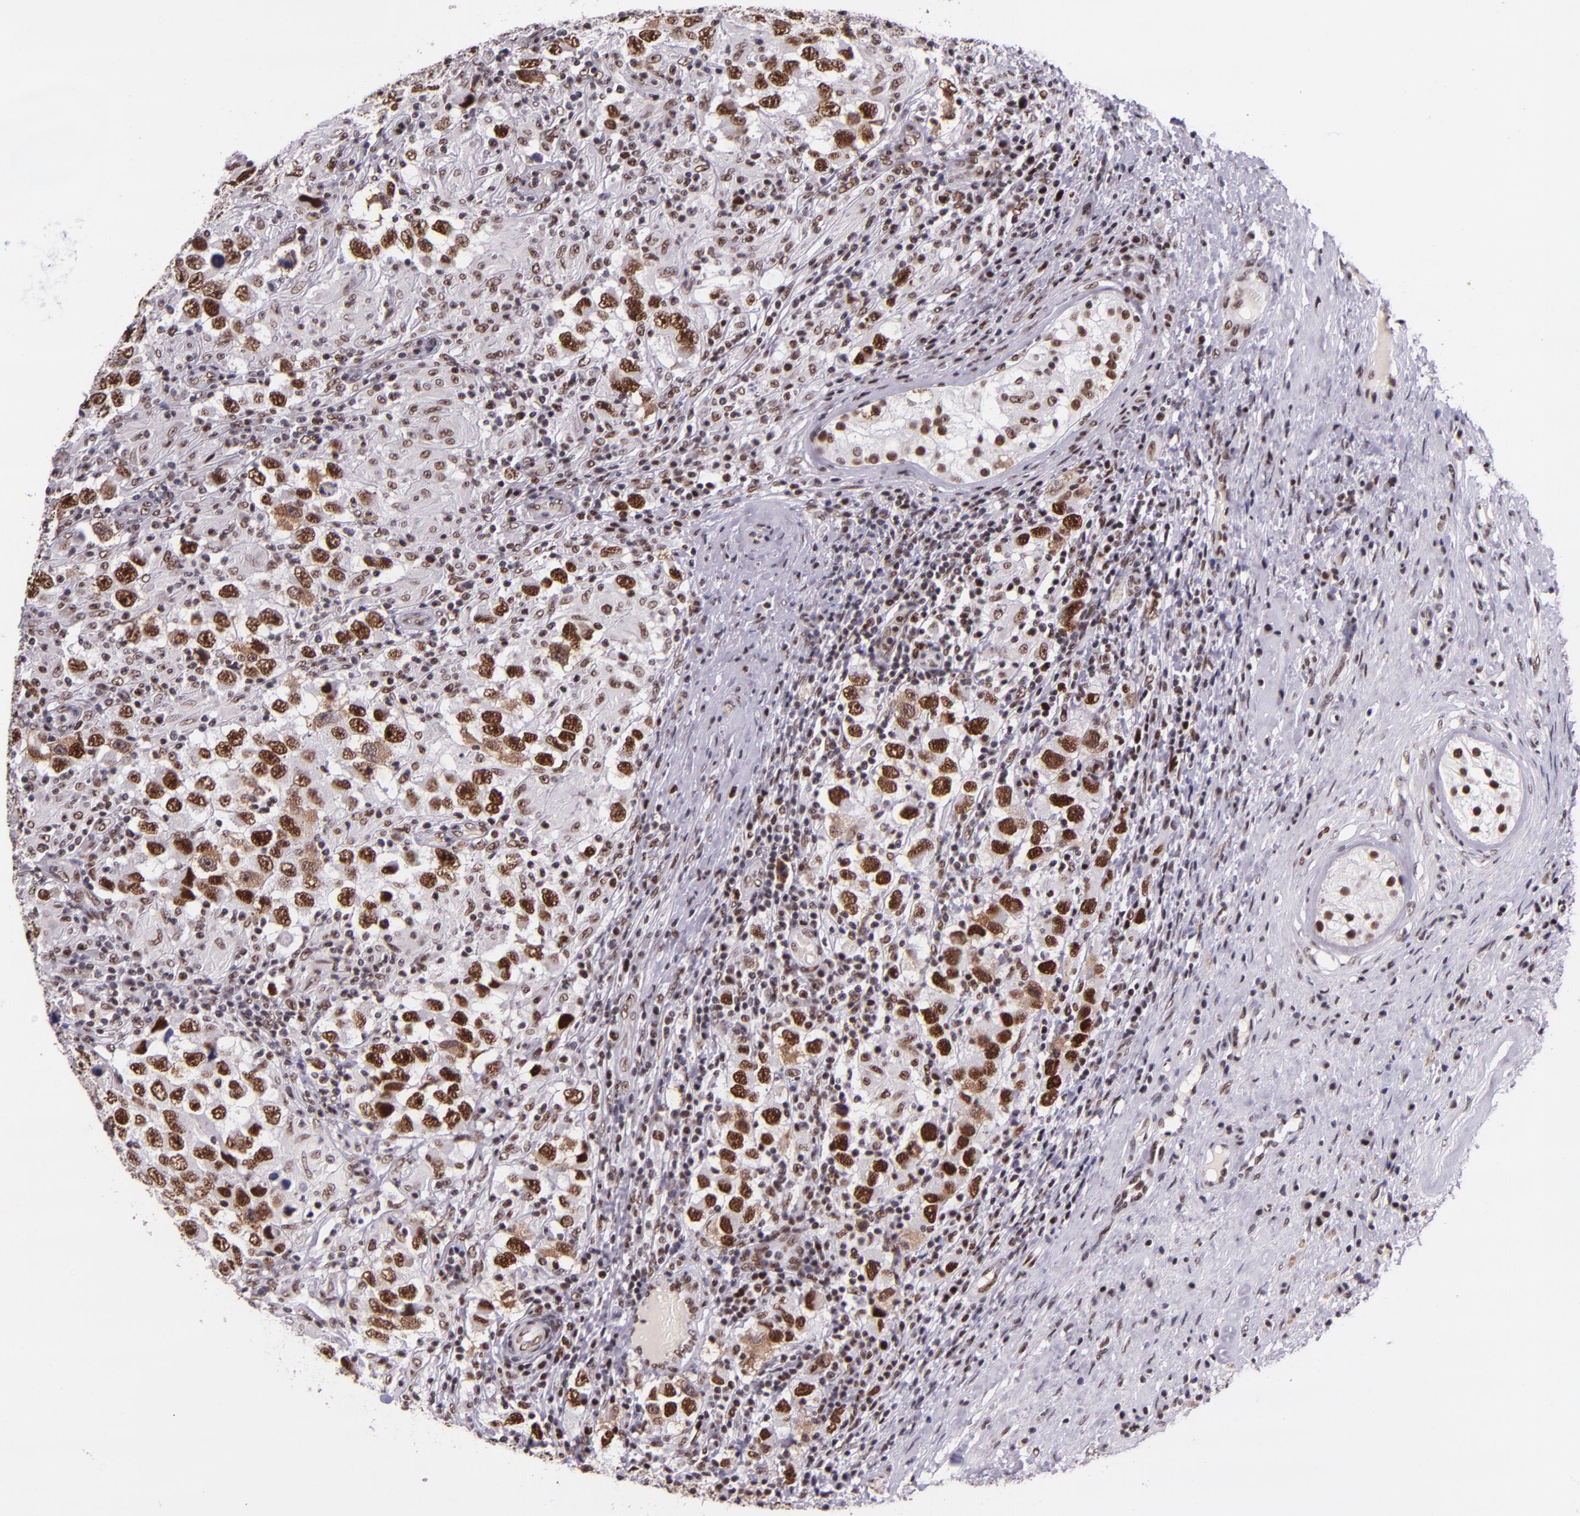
{"staining": {"intensity": "moderate", "quantity": ">75%", "location": "nuclear"}, "tissue": "testis cancer", "cell_type": "Tumor cells", "image_type": "cancer", "snomed": [{"axis": "morphology", "description": "Carcinoma, Embryonal, NOS"}, {"axis": "topography", "description": "Testis"}], "caption": "Moderate nuclear expression is seen in approximately >75% of tumor cells in testis embryonal carcinoma.", "gene": "GPKOW", "patient": {"sex": "male", "age": 21}}